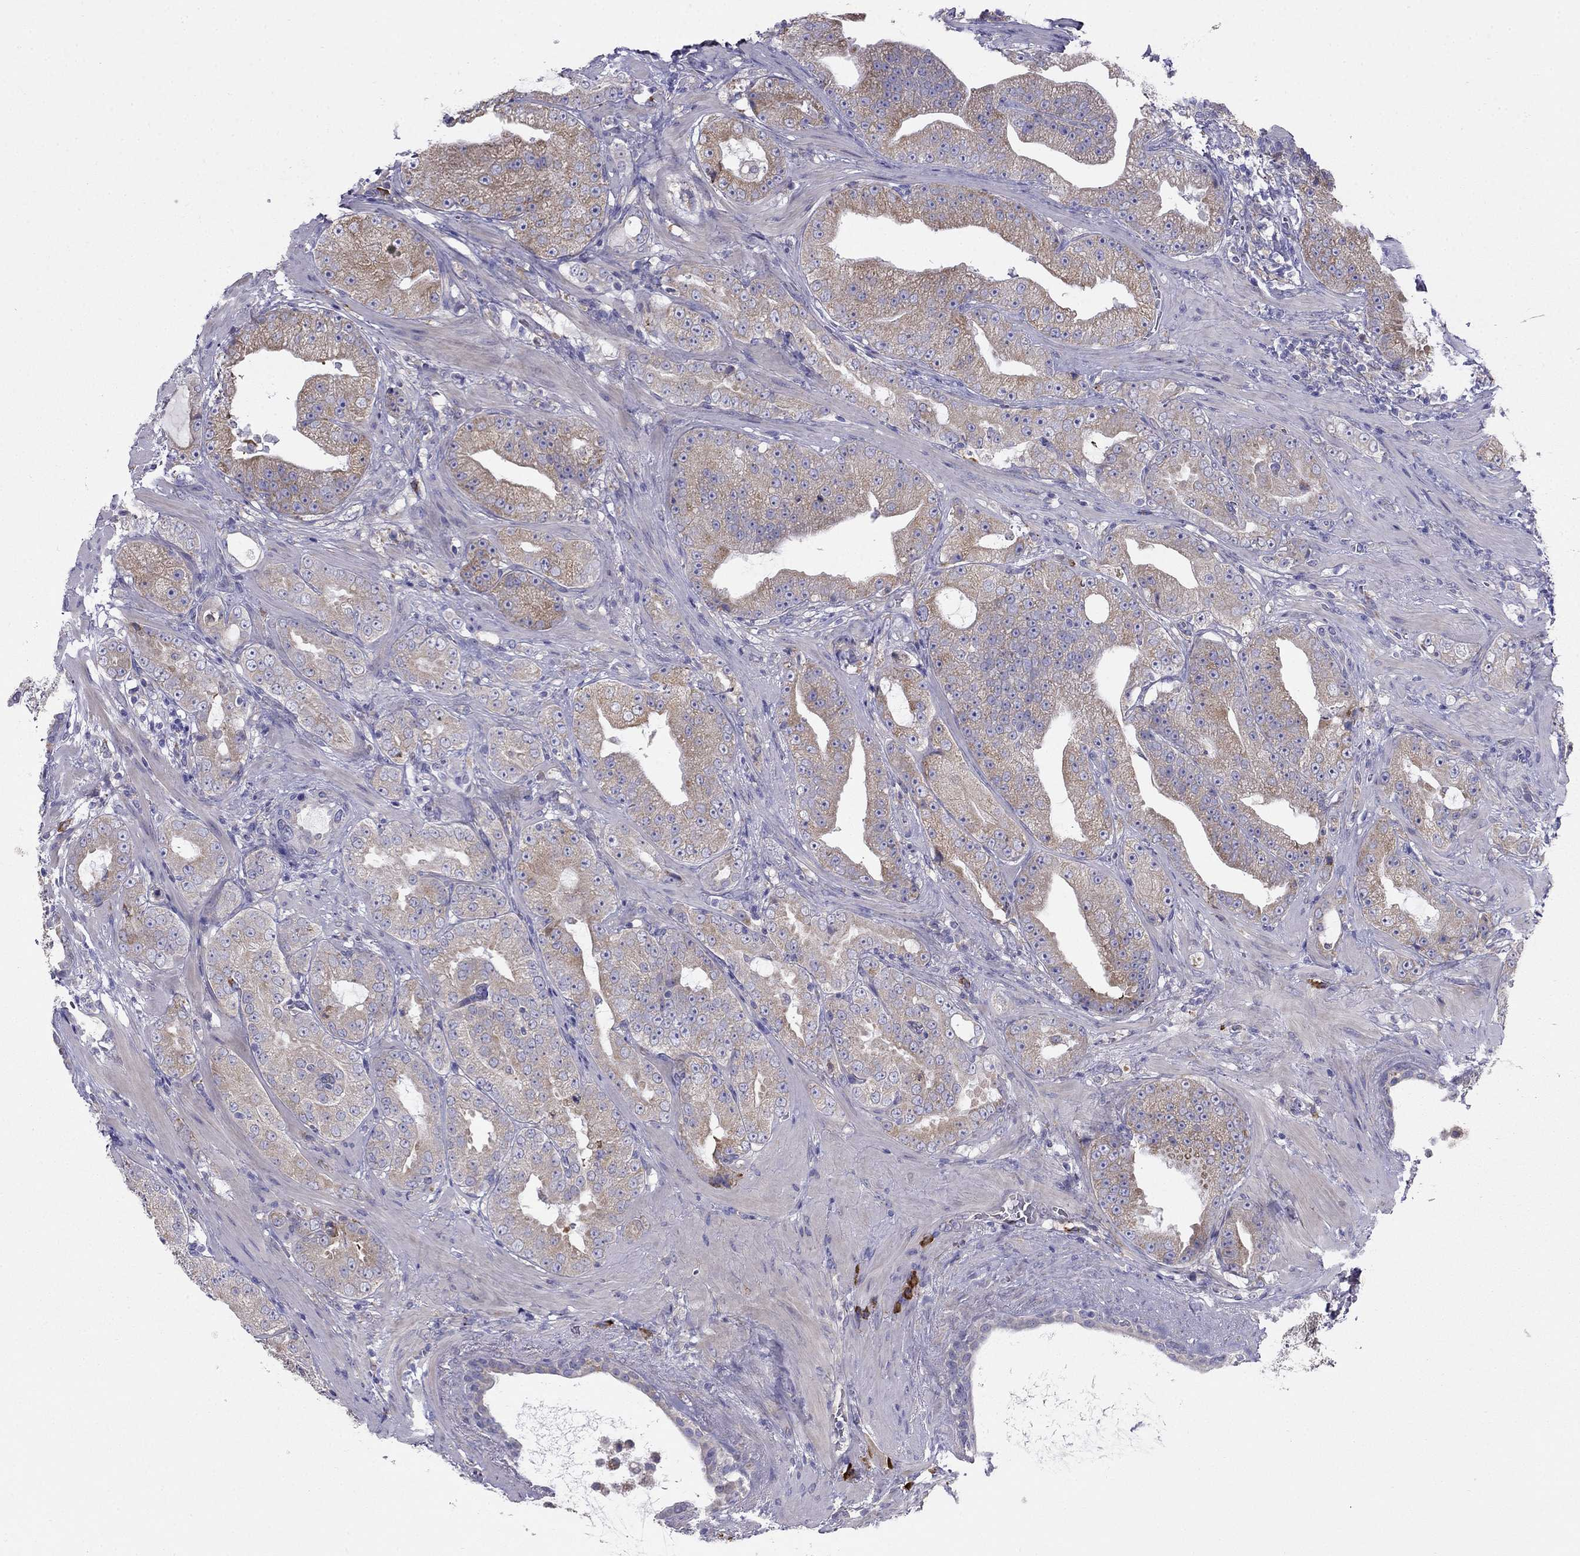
{"staining": {"intensity": "moderate", "quantity": ">75%", "location": "cytoplasmic/membranous"}, "tissue": "prostate cancer", "cell_type": "Tumor cells", "image_type": "cancer", "snomed": [{"axis": "morphology", "description": "Adenocarcinoma, Low grade"}, {"axis": "topography", "description": "Prostate"}], "caption": "Protein analysis of prostate low-grade adenocarcinoma tissue shows moderate cytoplasmic/membranous positivity in about >75% of tumor cells.", "gene": "LONRF2", "patient": {"sex": "male", "age": 62}}